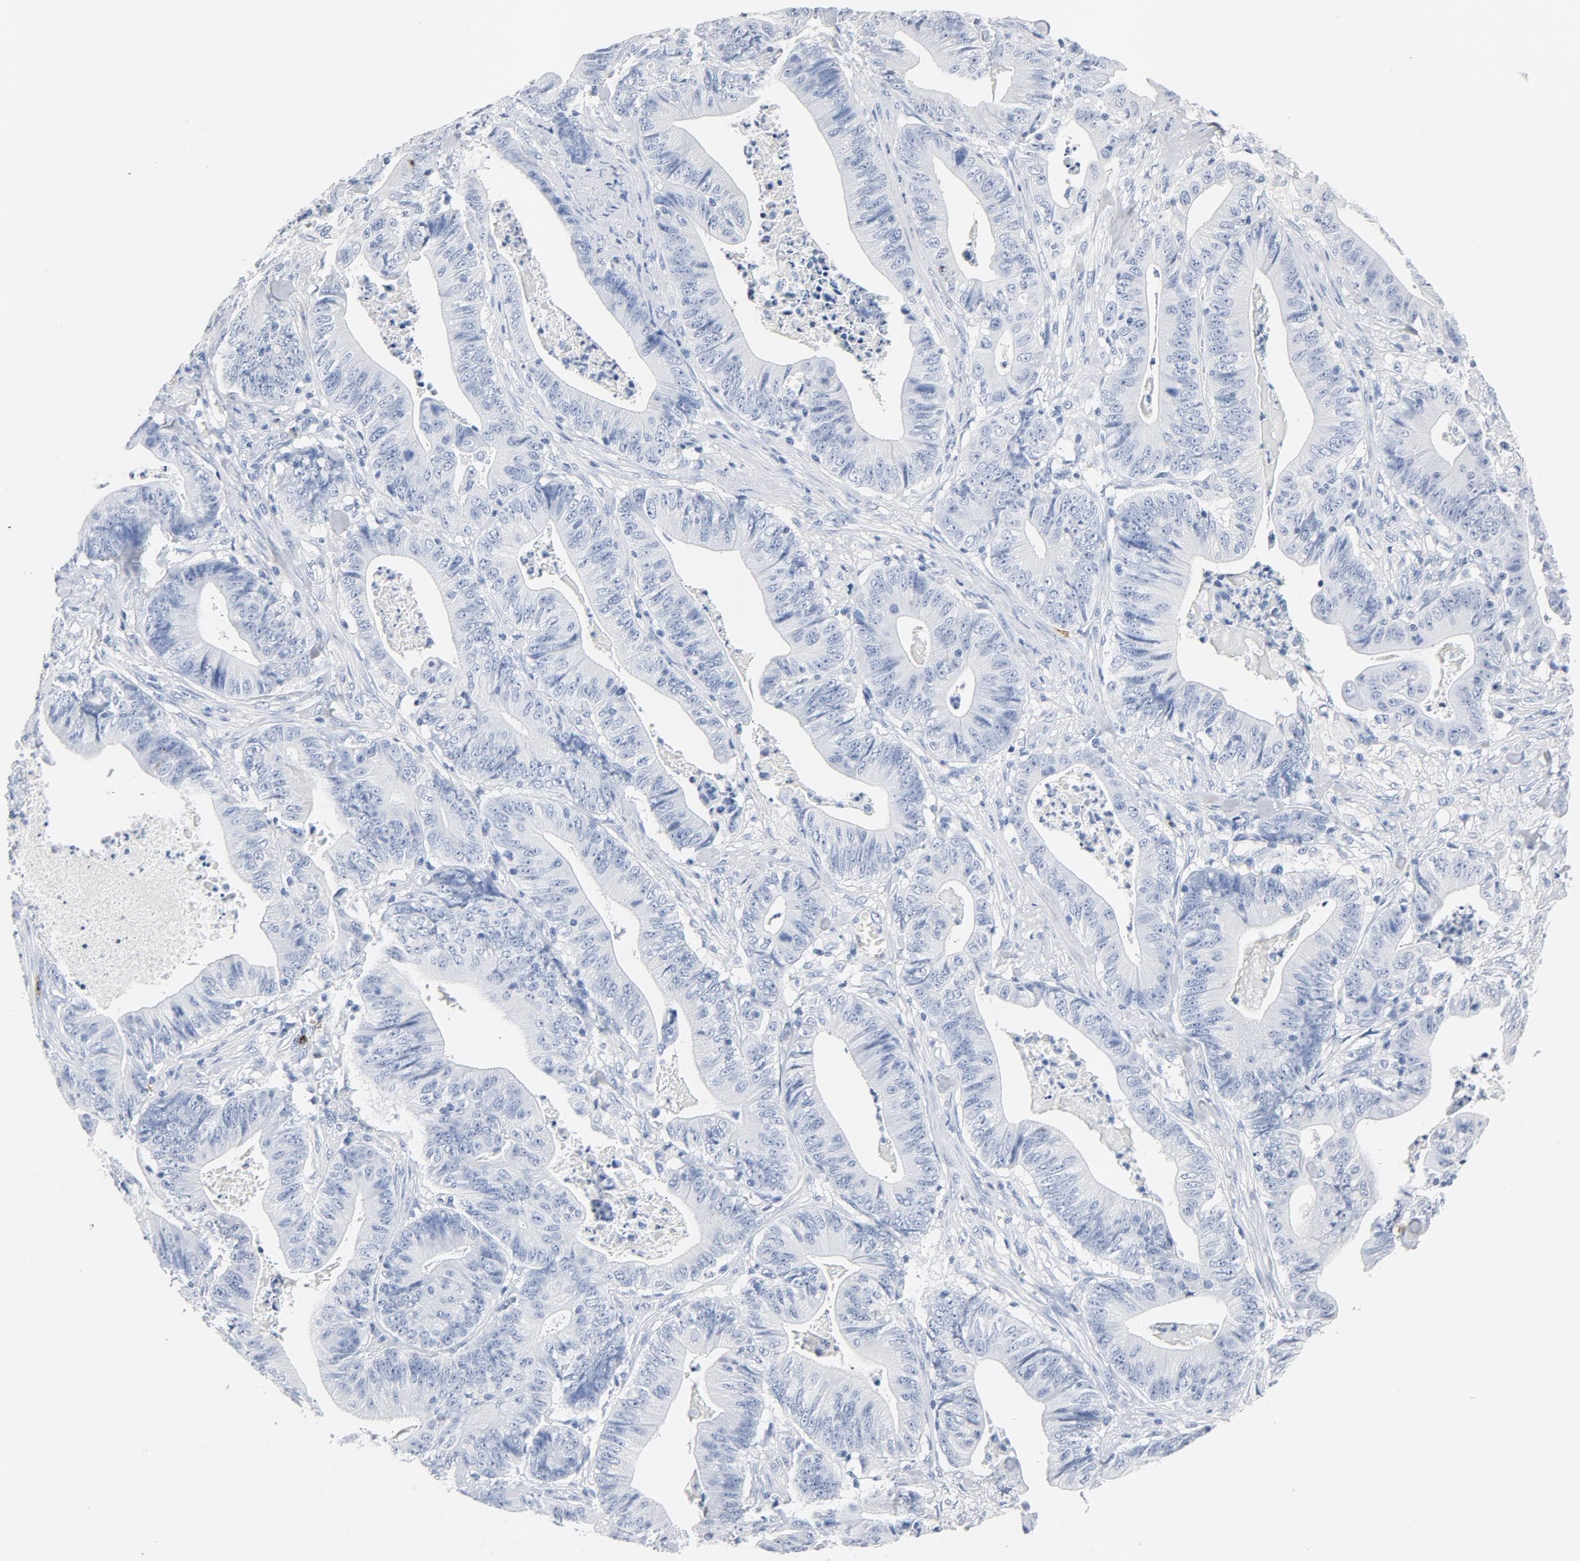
{"staining": {"intensity": "negative", "quantity": "none", "location": "none"}, "tissue": "stomach cancer", "cell_type": "Tumor cells", "image_type": "cancer", "snomed": [{"axis": "morphology", "description": "Adenocarcinoma, NOS"}, {"axis": "topography", "description": "Stomach, lower"}], "caption": "Stomach cancer was stained to show a protein in brown. There is no significant staining in tumor cells.", "gene": "PTPRB", "patient": {"sex": "female", "age": 86}}